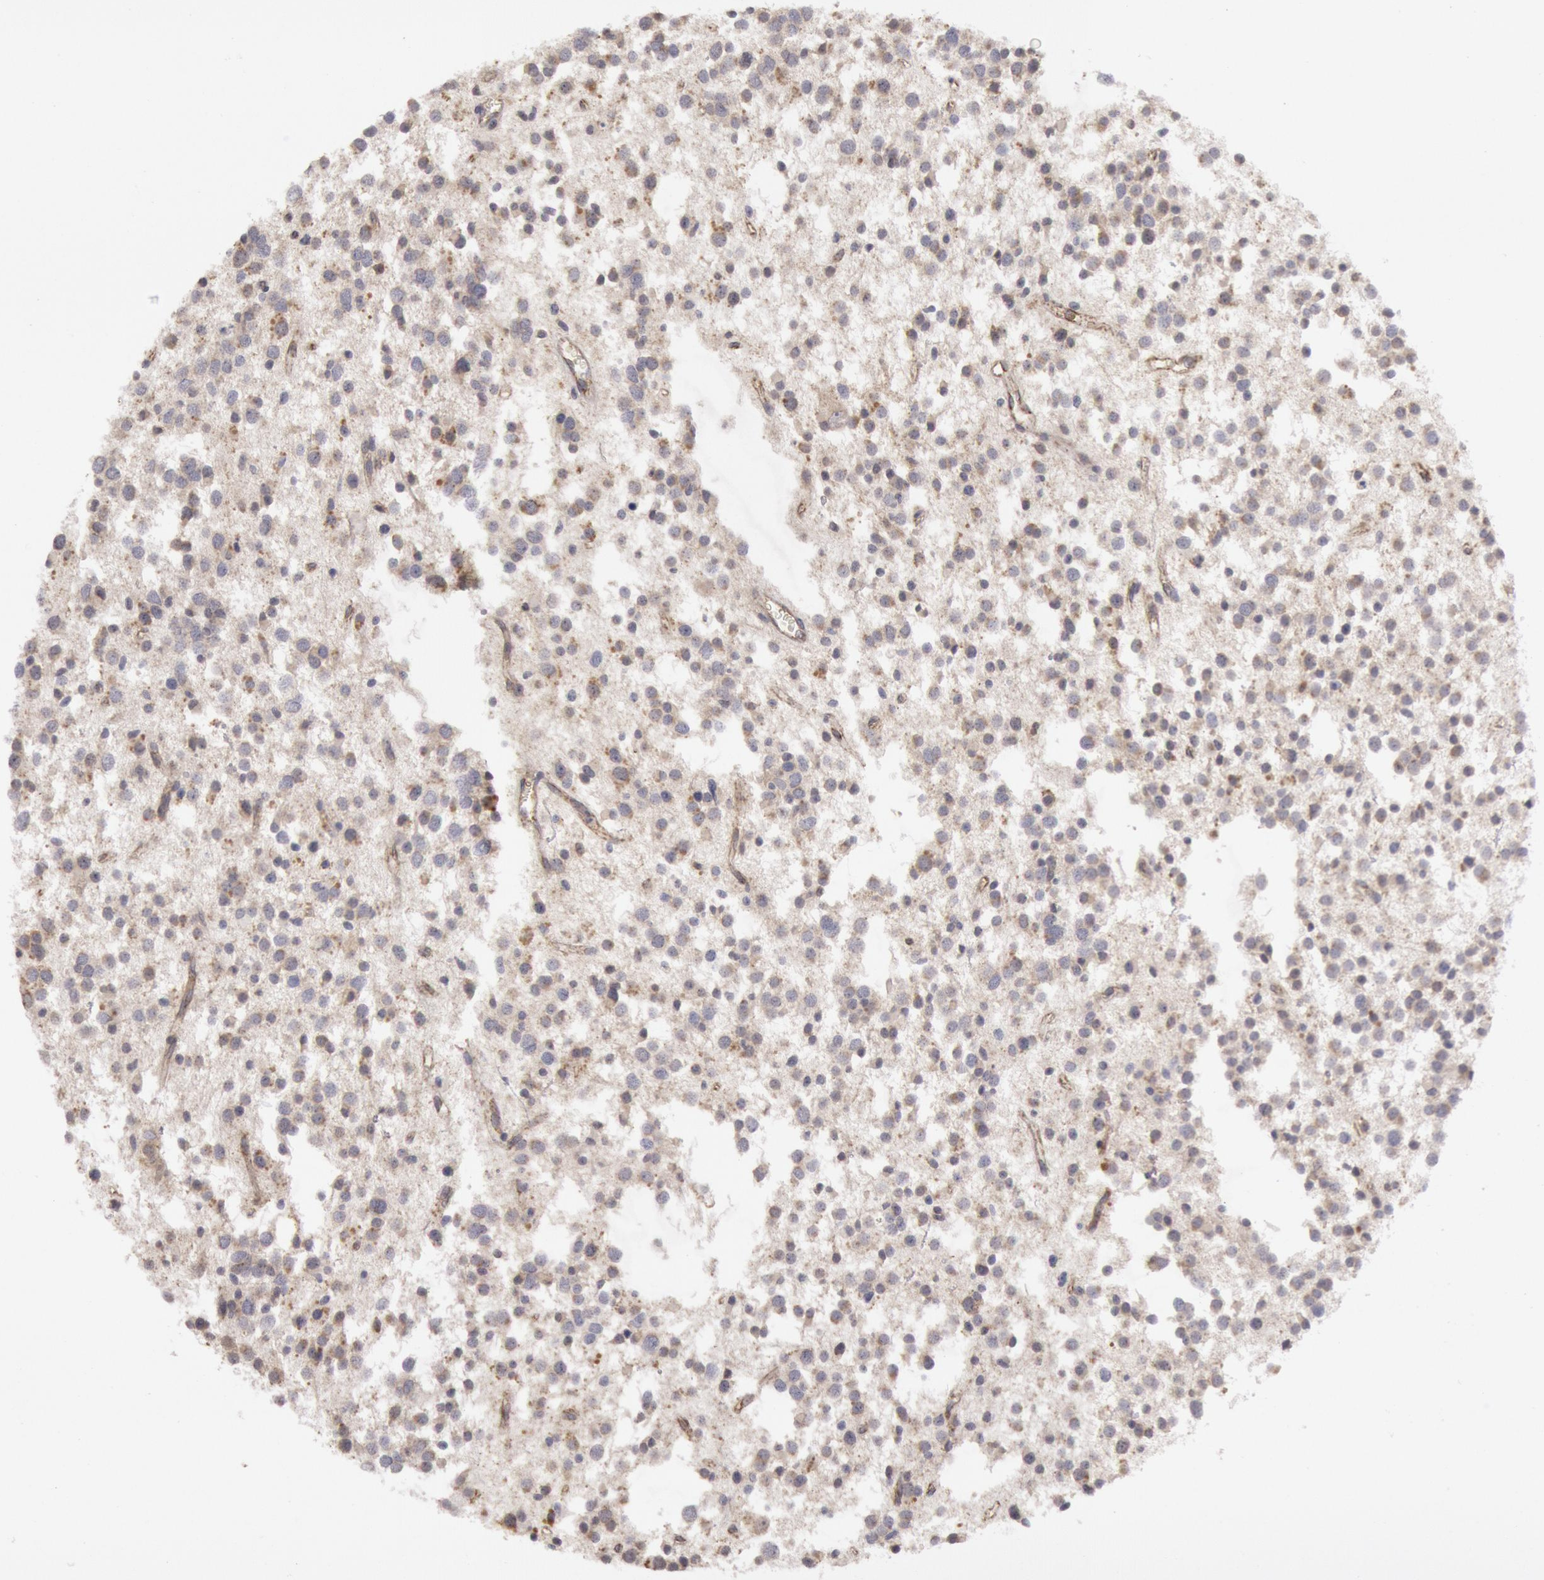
{"staining": {"intensity": "weak", "quantity": ">75%", "location": "cytoplasmic/membranous"}, "tissue": "glioma", "cell_type": "Tumor cells", "image_type": "cancer", "snomed": [{"axis": "morphology", "description": "Glioma, malignant, Low grade"}, {"axis": "topography", "description": "Brain"}], "caption": "Protein expression analysis of malignant glioma (low-grade) exhibits weak cytoplasmic/membranous positivity in about >75% of tumor cells.", "gene": "JOSD1", "patient": {"sex": "female", "age": 36}}